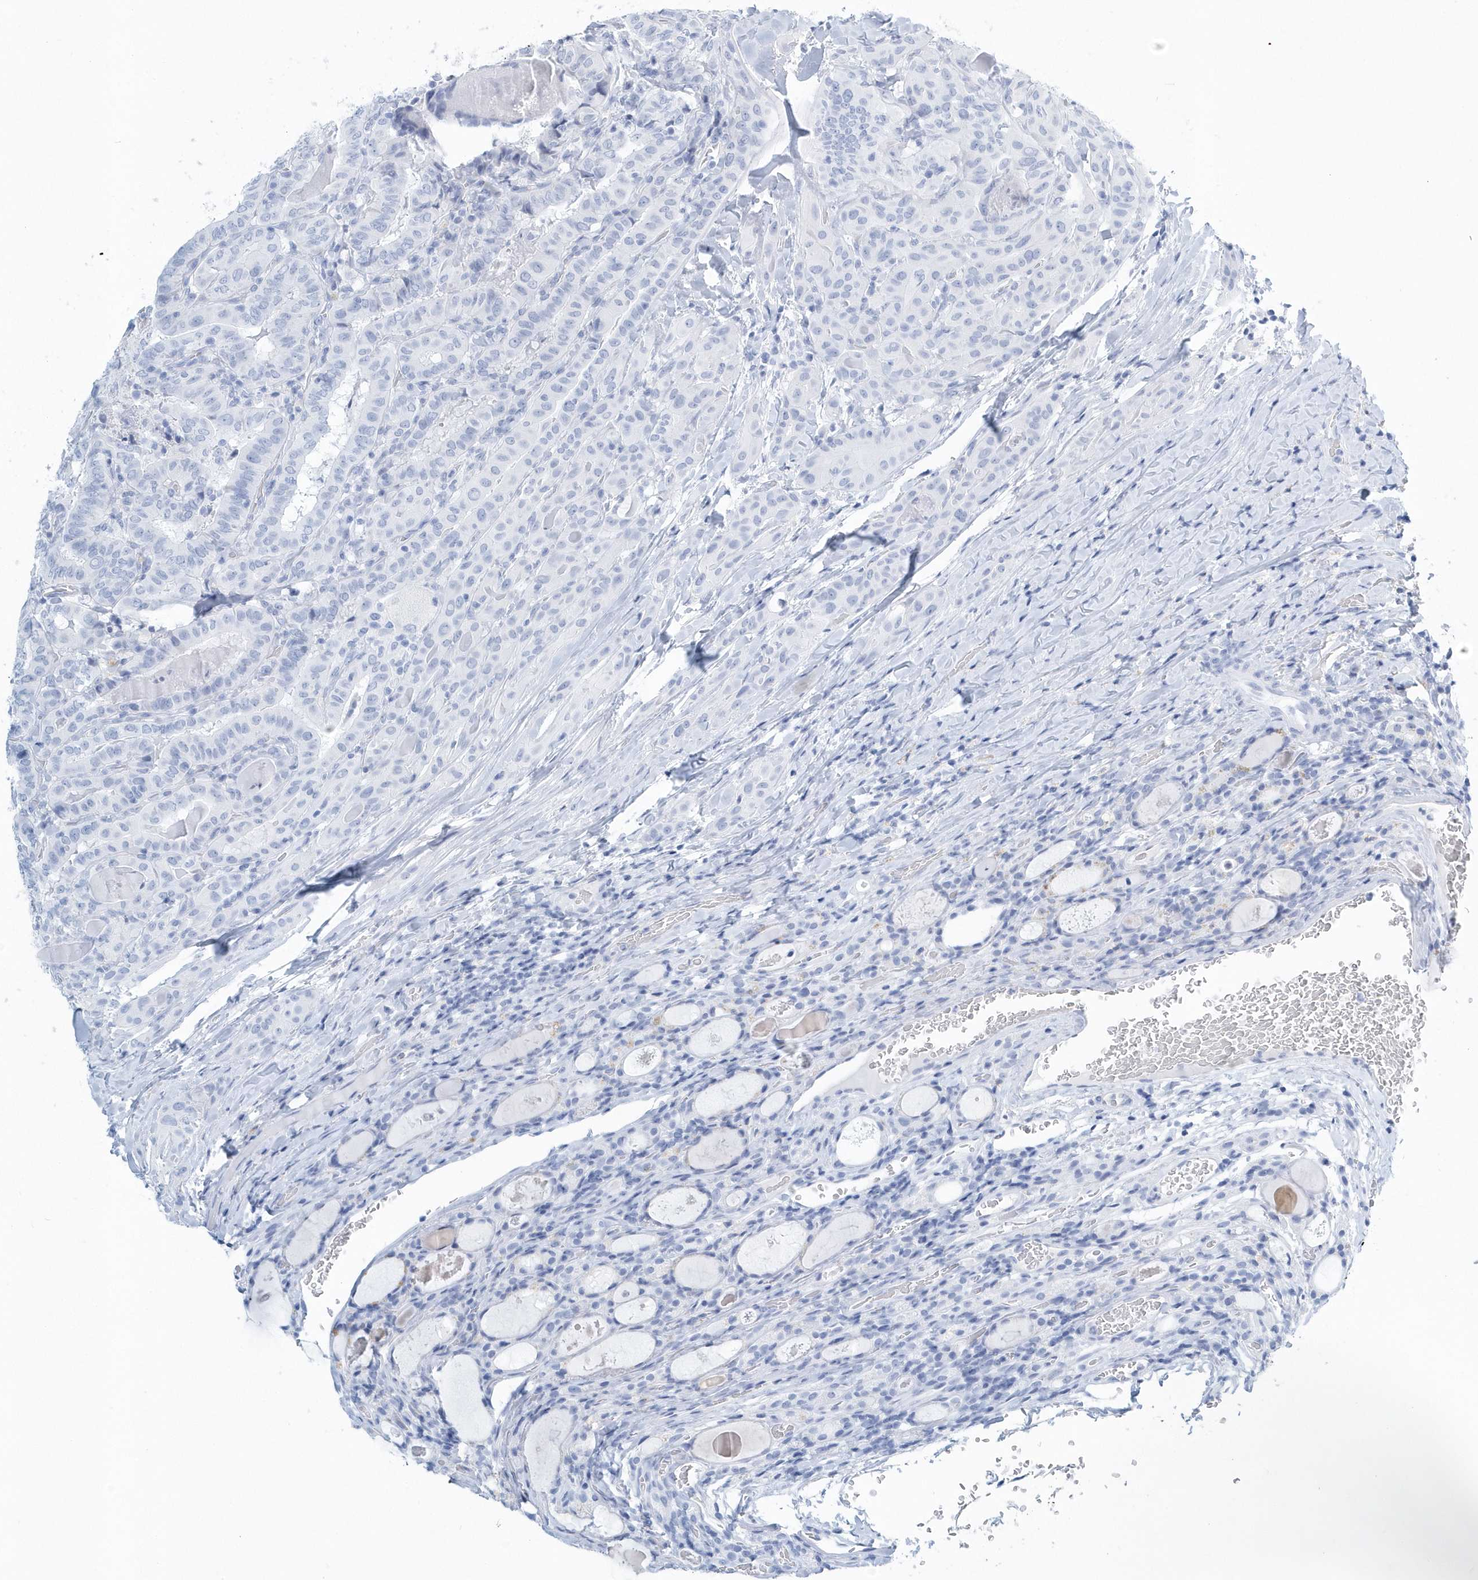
{"staining": {"intensity": "negative", "quantity": "none", "location": "none"}, "tissue": "thyroid cancer", "cell_type": "Tumor cells", "image_type": "cancer", "snomed": [{"axis": "morphology", "description": "Papillary adenocarcinoma, NOS"}, {"axis": "topography", "description": "Thyroid gland"}], "caption": "This is a photomicrograph of immunohistochemistry staining of papillary adenocarcinoma (thyroid), which shows no expression in tumor cells.", "gene": "PTPRO", "patient": {"sex": "female", "age": 72}}